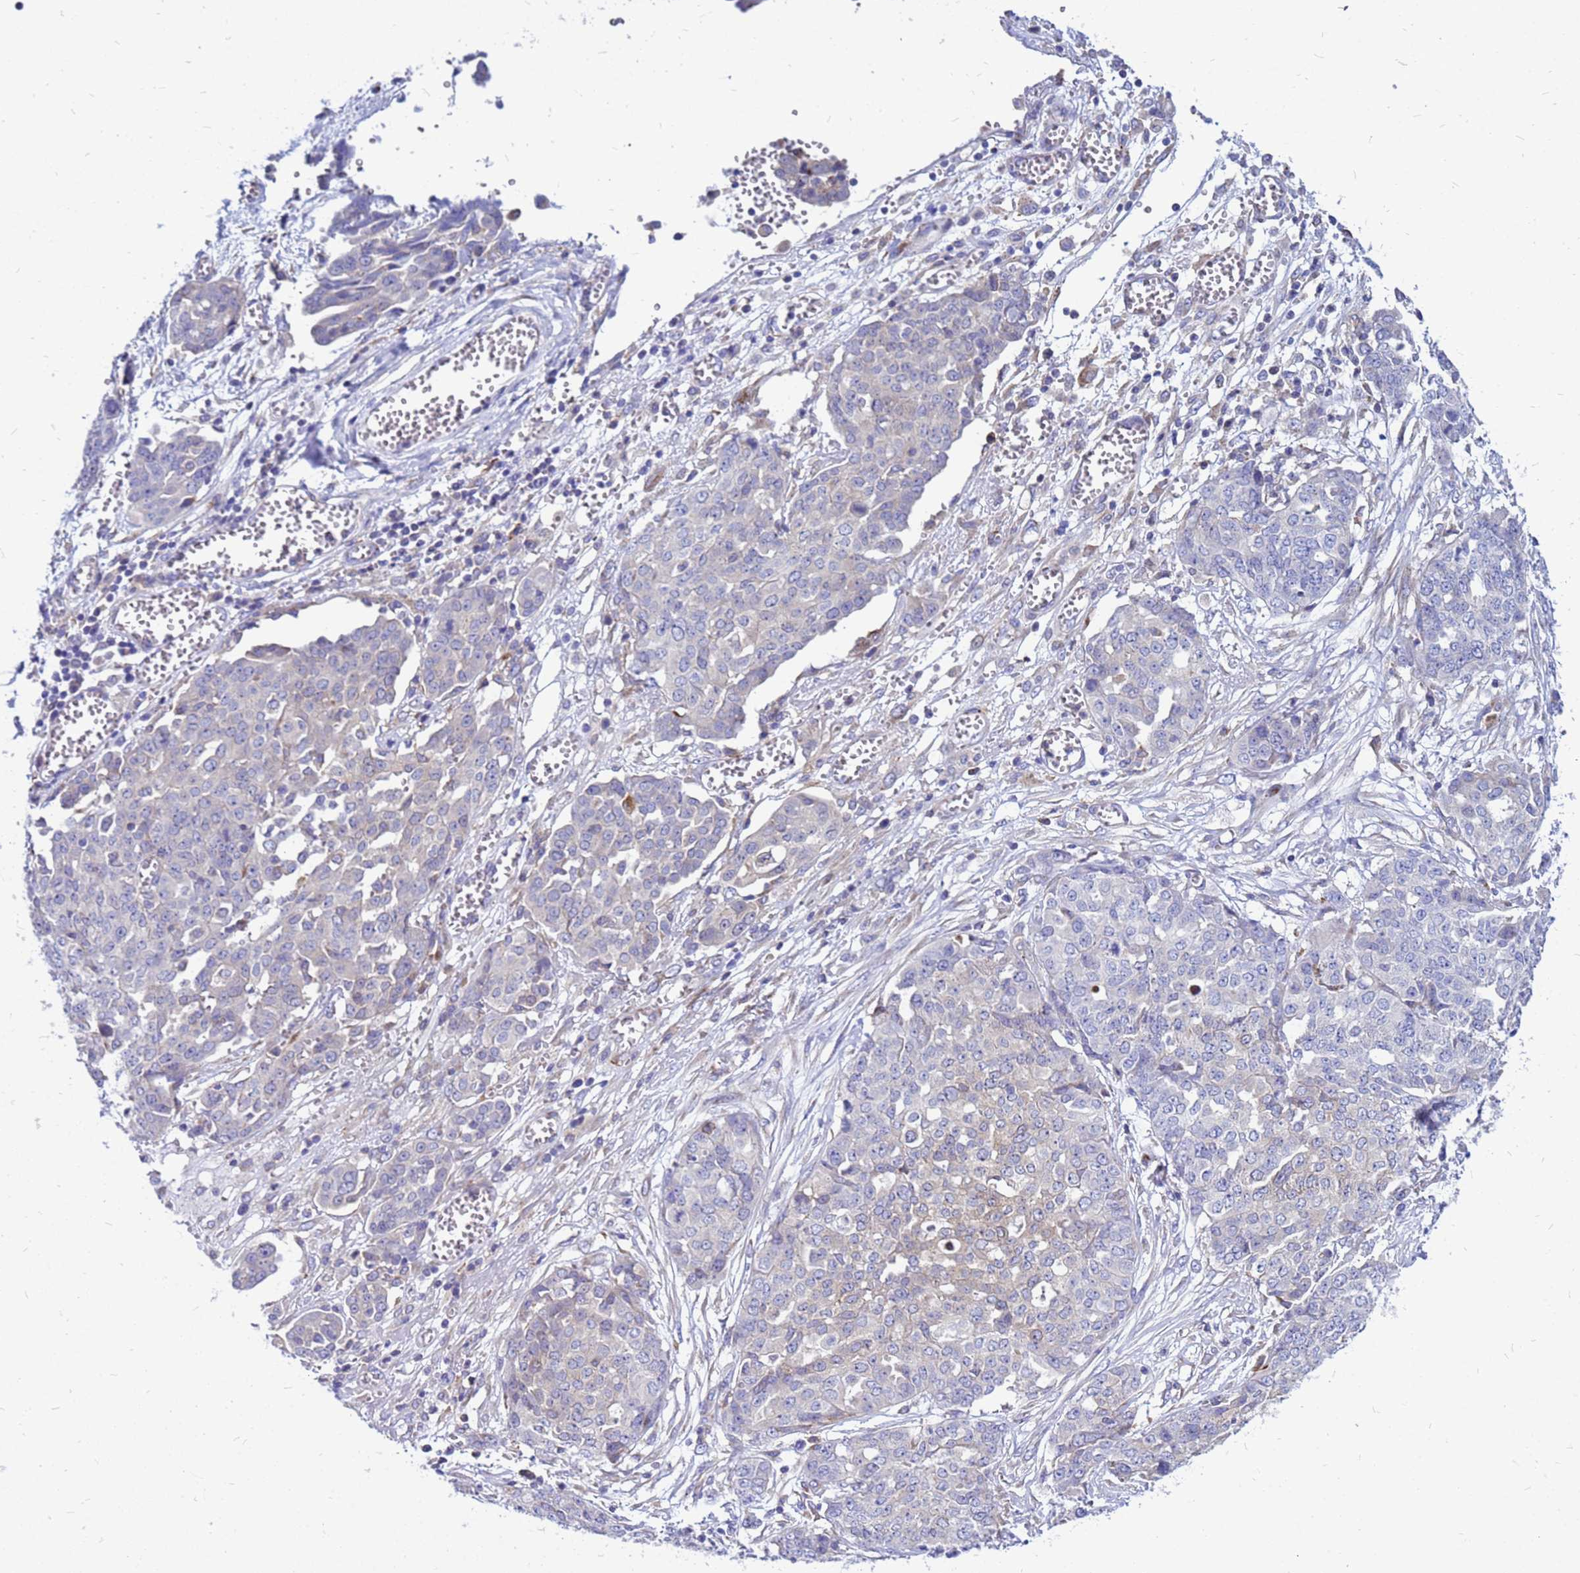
{"staining": {"intensity": "negative", "quantity": "none", "location": "none"}, "tissue": "ovarian cancer", "cell_type": "Tumor cells", "image_type": "cancer", "snomed": [{"axis": "morphology", "description": "Cystadenocarcinoma, serous, NOS"}, {"axis": "topography", "description": "Soft tissue"}, {"axis": "topography", "description": "Ovary"}], "caption": "Immunohistochemistry (IHC) micrograph of neoplastic tissue: ovarian serous cystadenocarcinoma stained with DAB demonstrates no significant protein positivity in tumor cells. (Stains: DAB immunohistochemistry (IHC) with hematoxylin counter stain, Microscopy: brightfield microscopy at high magnification).", "gene": "FHIP1A", "patient": {"sex": "female", "age": 57}}